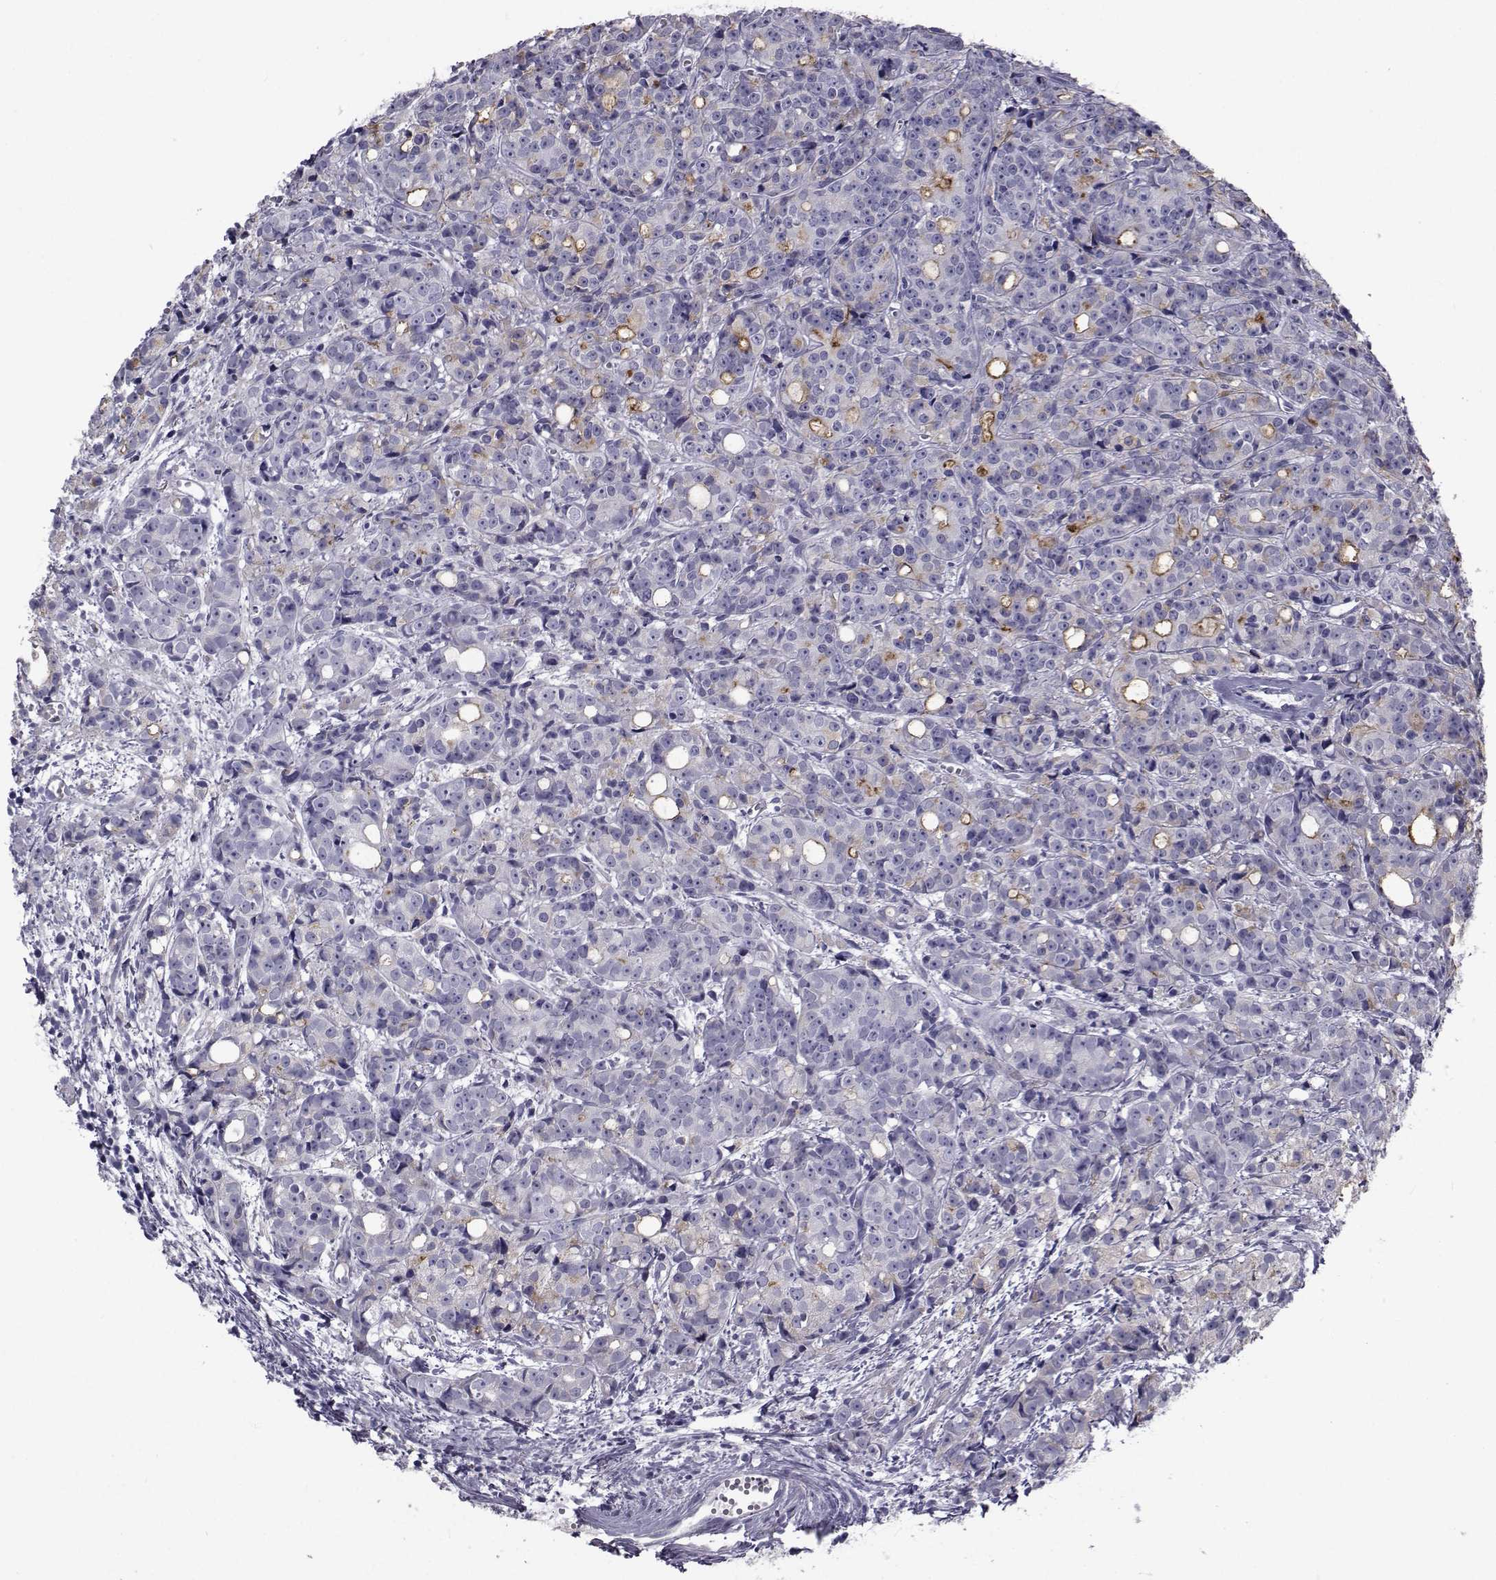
{"staining": {"intensity": "strong", "quantity": "<25%", "location": "cytoplasmic/membranous"}, "tissue": "prostate cancer", "cell_type": "Tumor cells", "image_type": "cancer", "snomed": [{"axis": "morphology", "description": "Adenocarcinoma, Medium grade"}, {"axis": "topography", "description": "Prostate"}], "caption": "This is a photomicrograph of IHC staining of prostate cancer, which shows strong staining in the cytoplasmic/membranous of tumor cells.", "gene": "FDXR", "patient": {"sex": "male", "age": 74}}